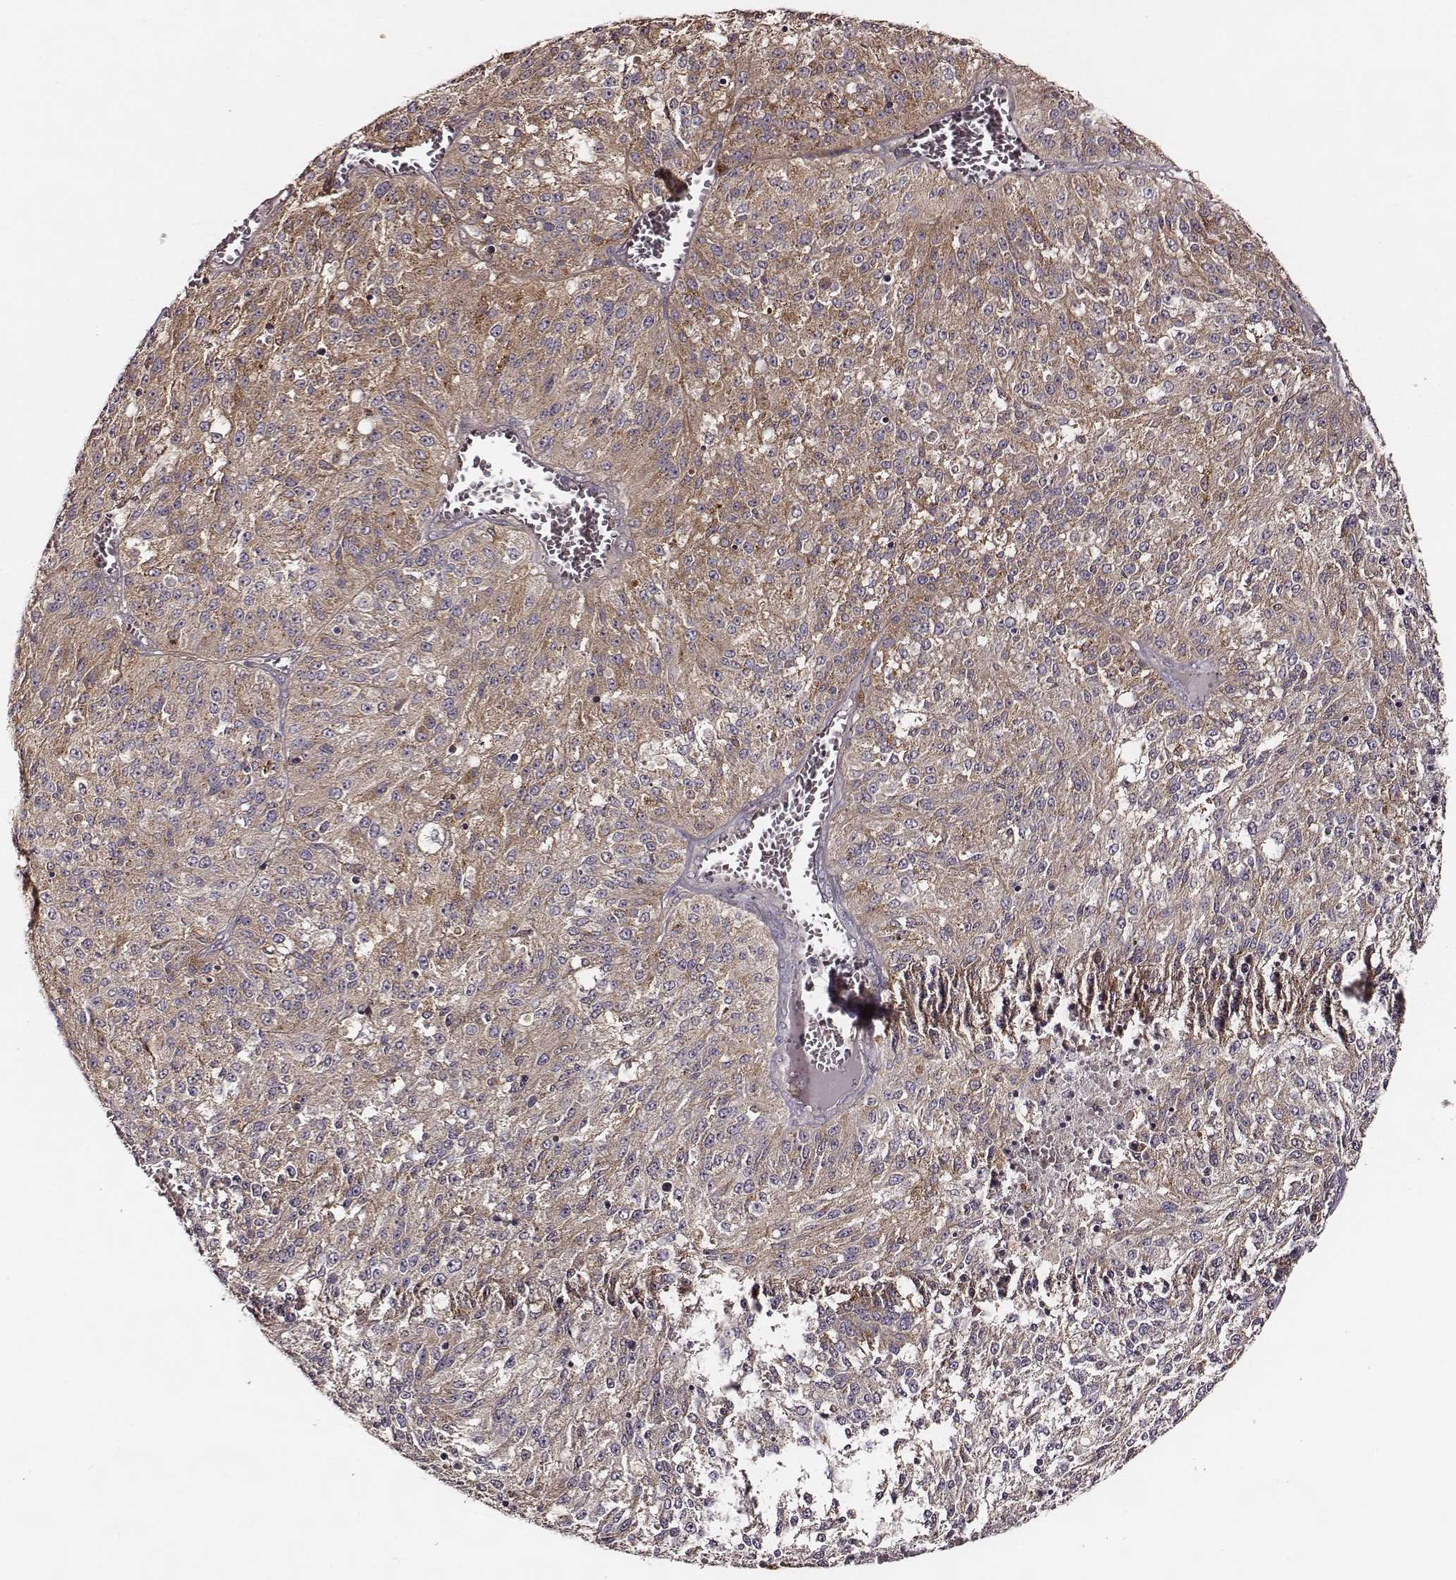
{"staining": {"intensity": "weak", "quantity": "25%-75%", "location": "cytoplasmic/membranous"}, "tissue": "melanoma", "cell_type": "Tumor cells", "image_type": "cancer", "snomed": [{"axis": "morphology", "description": "Malignant melanoma, Metastatic site"}, {"axis": "topography", "description": "Lymph node"}], "caption": "Malignant melanoma (metastatic site) stained with DAB (3,3'-diaminobenzidine) immunohistochemistry exhibits low levels of weak cytoplasmic/membranous positivity in approximately 25%-75% of tumor cells.", "gene": "VPS26A", "patient": {"sex": "female", "age": 64}}